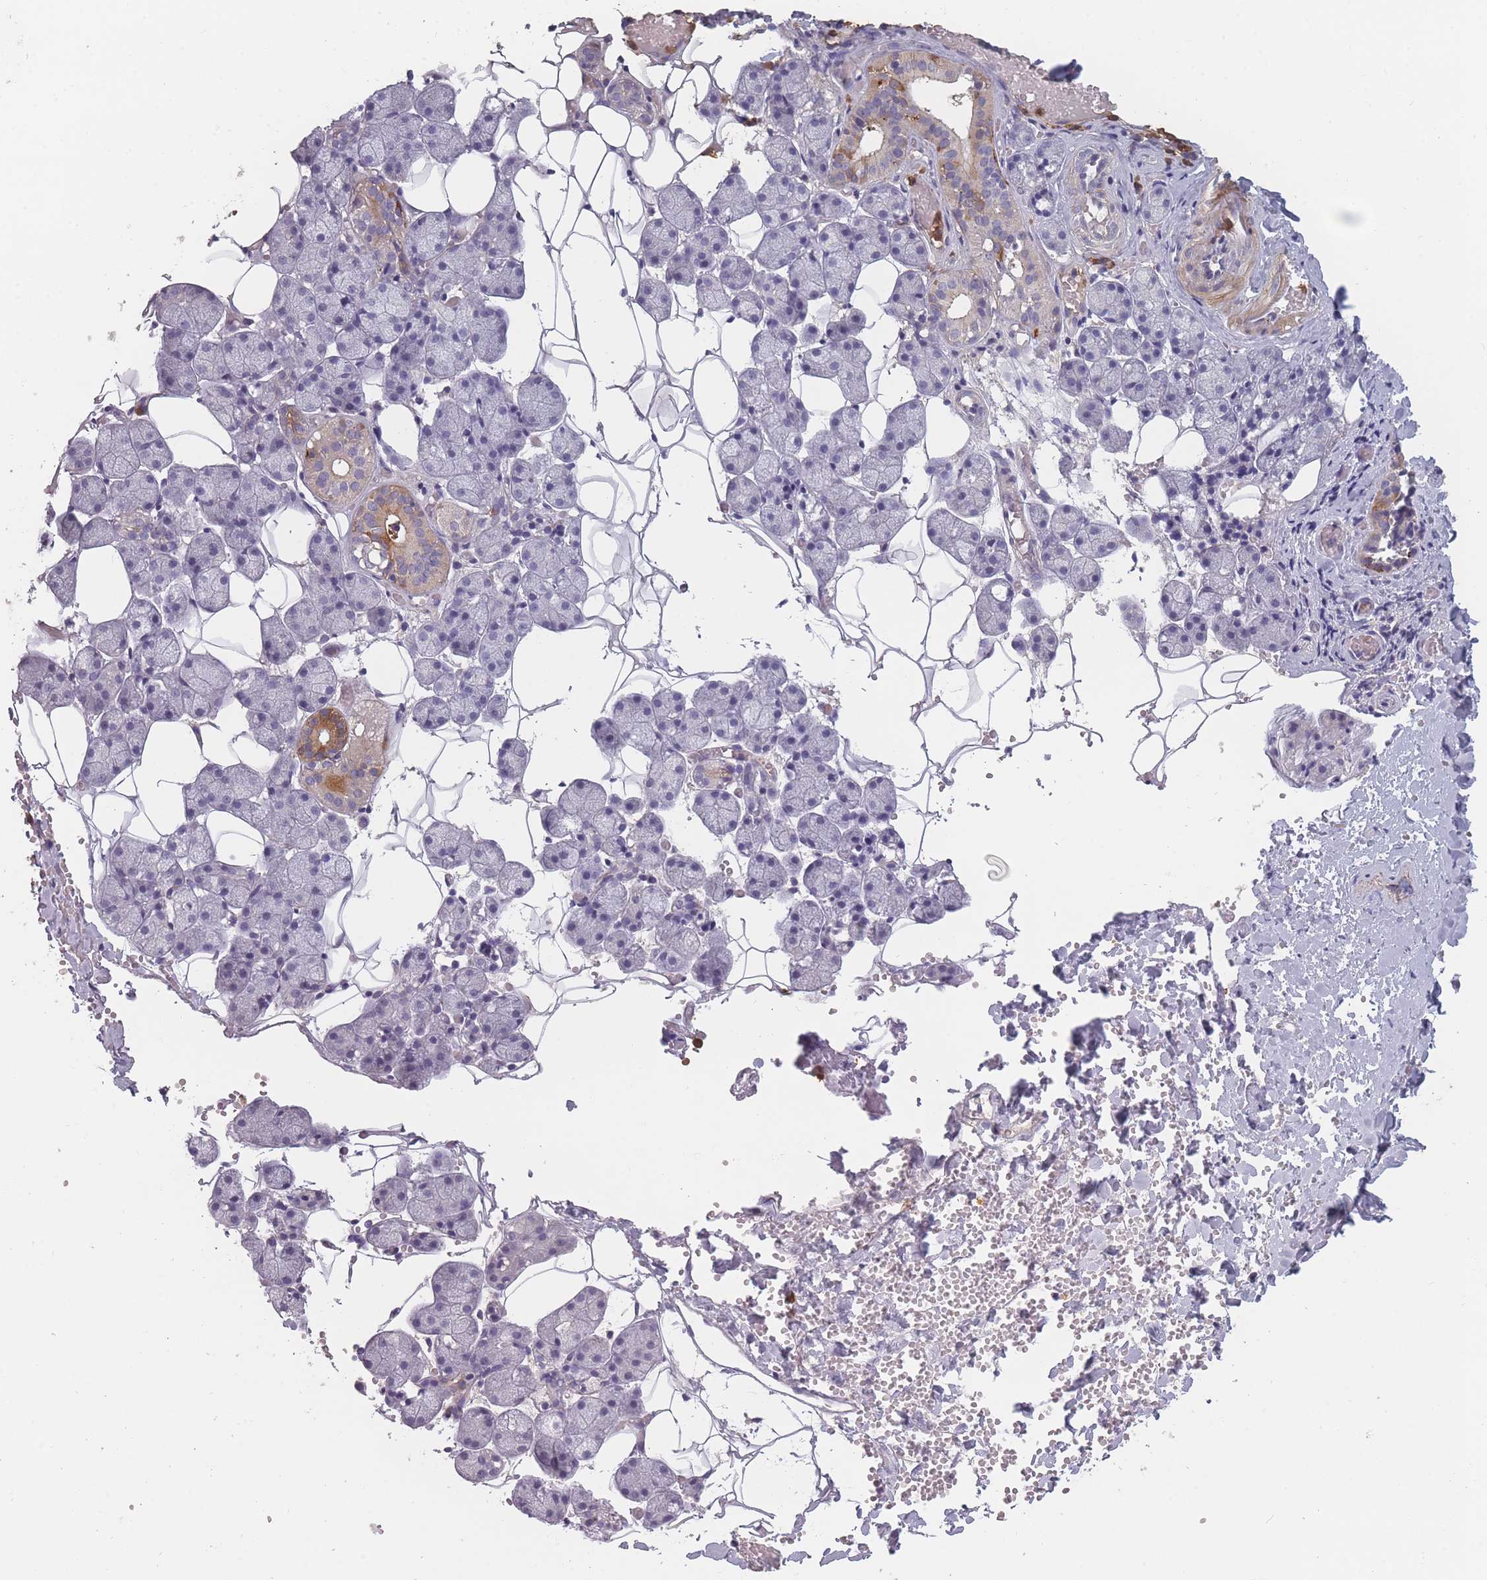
{"staining": {"intensity": "moderate", "quantity": "<25%", "location": "cytoplasmic/membranous"}, "tissue": "salivary gland", "cell_type": "Glandular cells", "image_type": "normal", "snomed": [{"axis": "morphology", "description": "Normal tissue, NOS"}, {"axis": "topography", "description": "Salivary gland"}], "caption": "Protein analysis of unremarkable salivary gland shows moderate cytoplasmic/membranous positivity in about <25% of glandular cells. The staining was performed using DAB (3,3'-diaminobenzidine) to visualize the protein expression in brown, while the nuclei were stained in blue with hematoxylin (Magnification: 20x).", "gene": "BST1", "patient": {"sex": "female", "age": 33}}